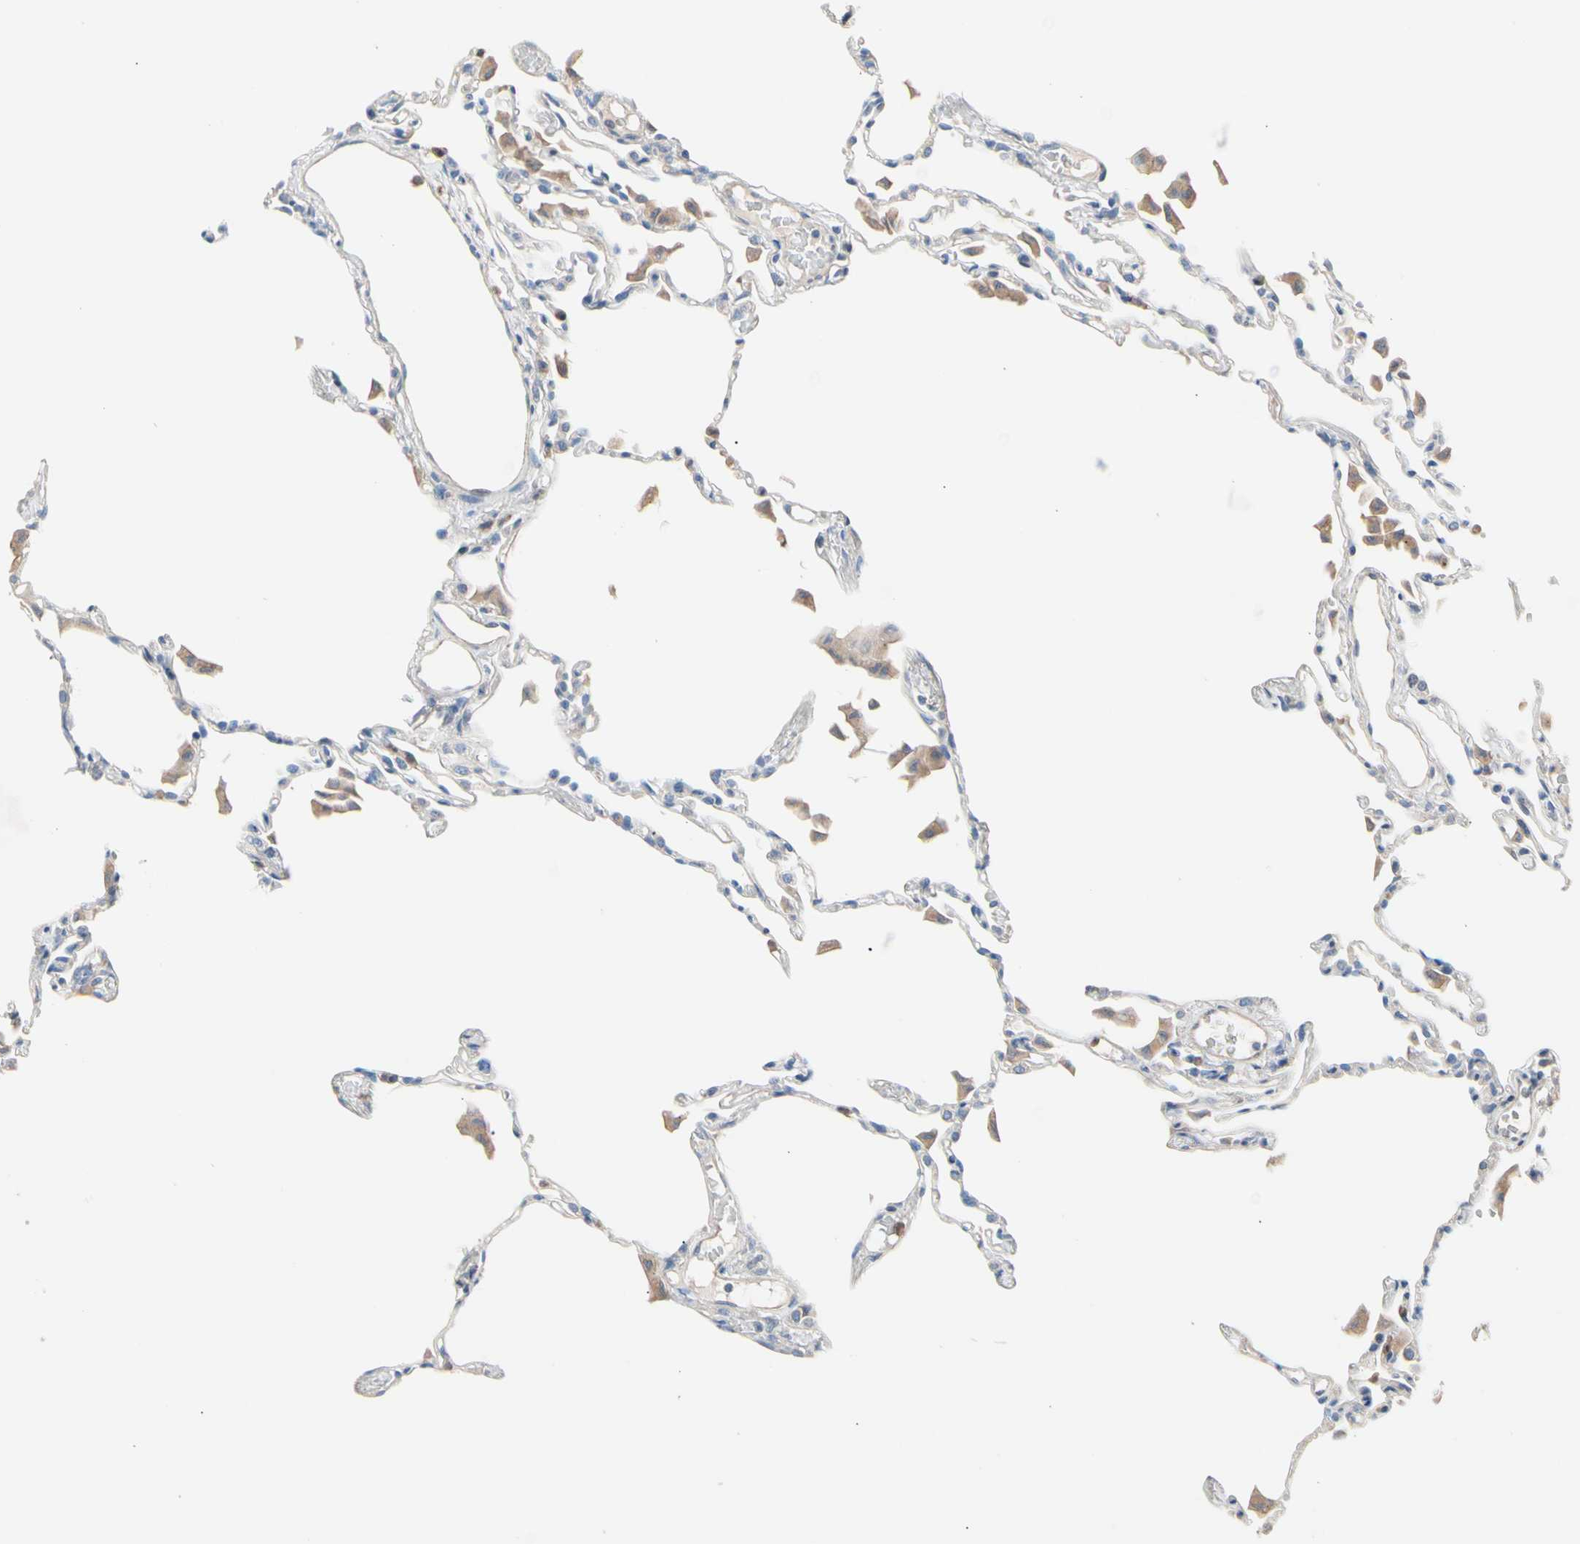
{"staining": {"intensity": "negative", "quantity": "none", "location": "none"}, "tissue": "lung", "cell_type": "Alveolar cells", "image_type": "normal", "snomed": [{"axis": "morphology", "description": "Normal tissue, NOS"}, {"axis": "topography", "description": "Lung"}], "caption": "An image of lung stained for a protein shows no brown staining in alveolar cells. The staining is performed using DAB brown chromogen with nuclei counter-stained in using hematoxylin.", "gene": "BBOX1", "patient": {"sex": "female", "age": 49}}